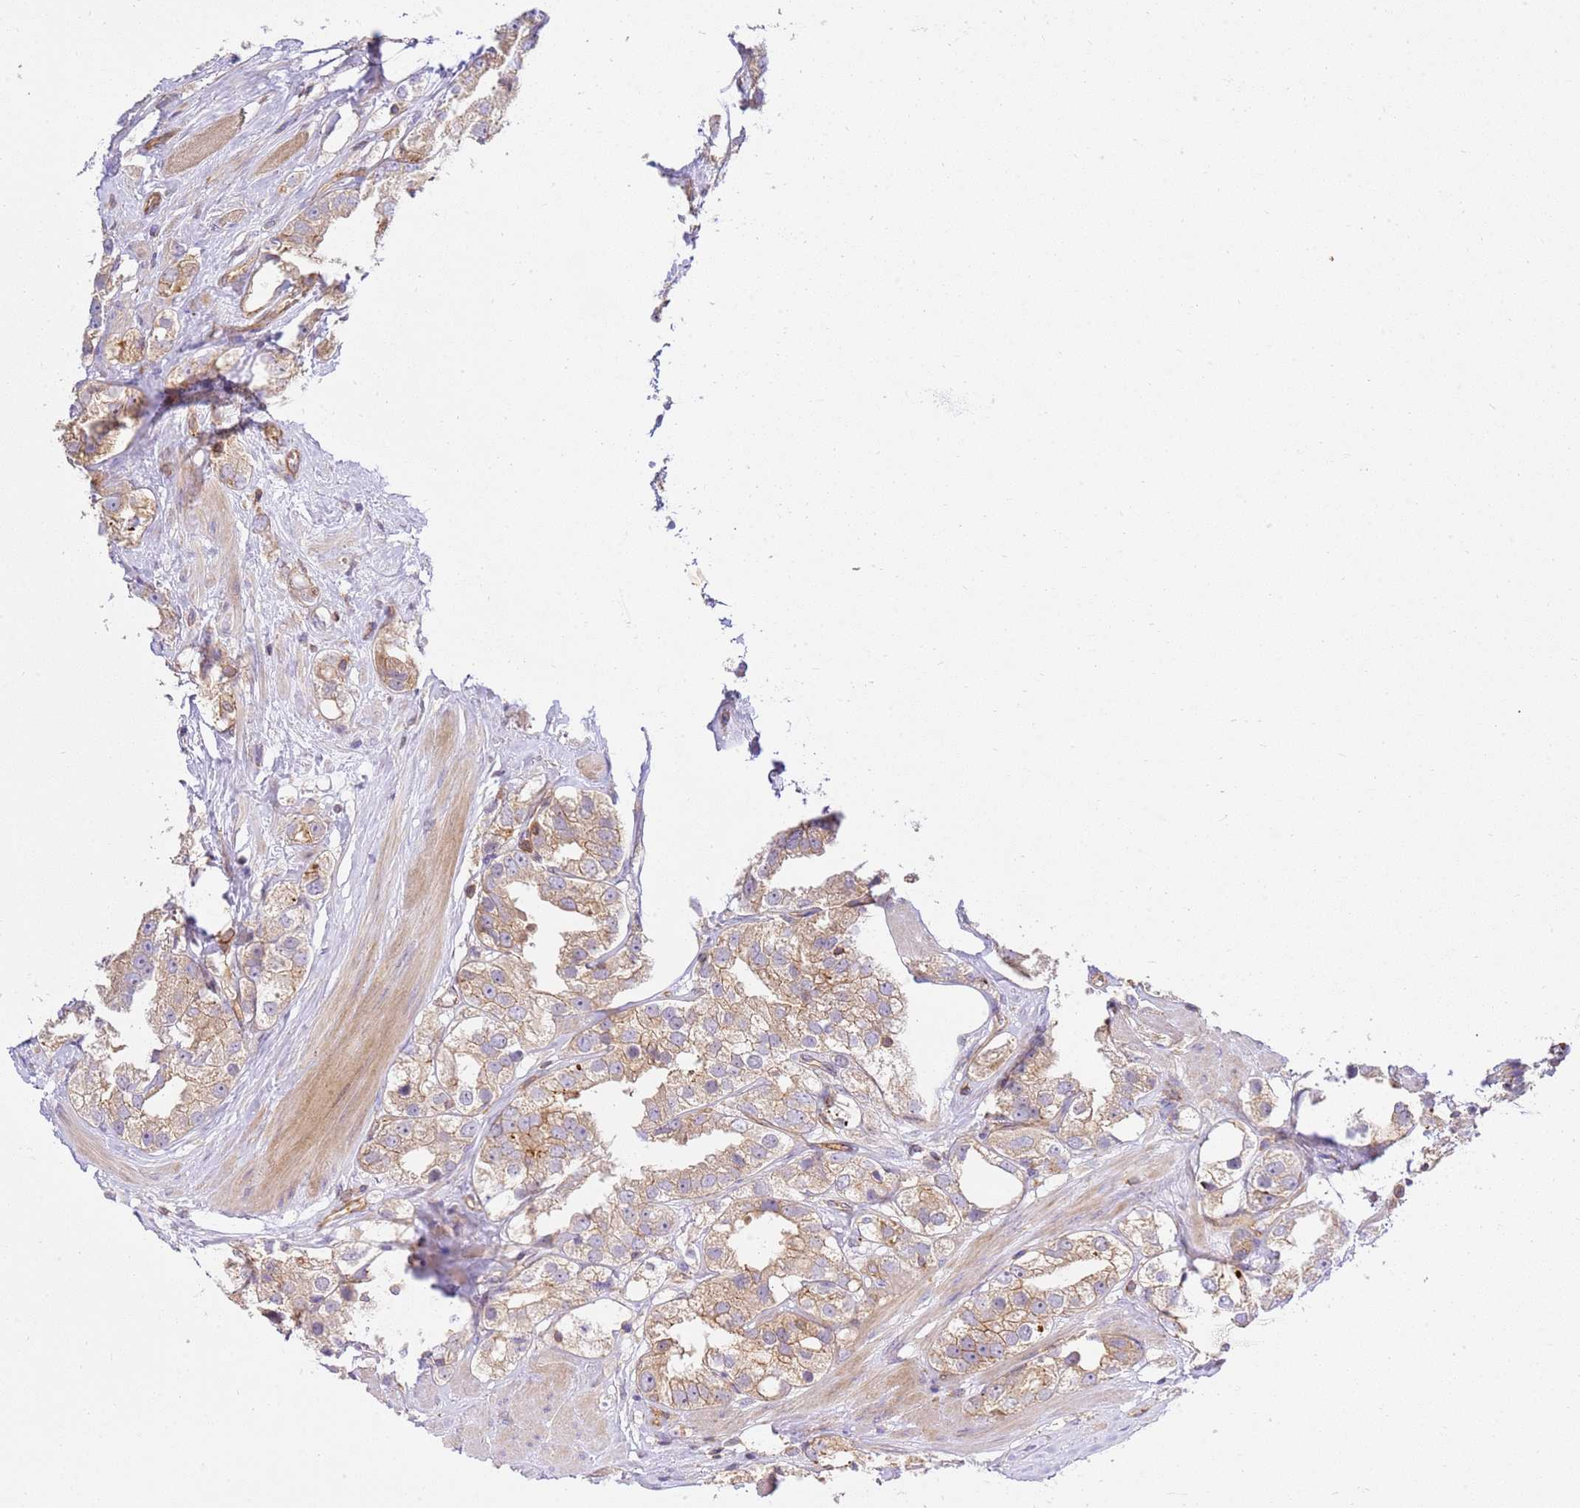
{"staining": {"intensity": "weak", "quantity": ">75%", "location": "cytoplasmic/membranous"}, "tissue": "prostate cancer", "cell_type": "Tumor cells", "image_type": "cancer", "snomed": [{"axis": "morphology", "description": "Adenocarcinoma, NOS"}, {"axis": "topography", "description": "Prostate"}], "caption": "About >75% of tumor cells in human prostate cancer (adenocarcinoma) display weak cytoplasmic/membranous protein positivity as visualized by brown immunohistochemical staining.", "gene": "EFCAB8", "patient": {"sex": "male", "age": 79}}